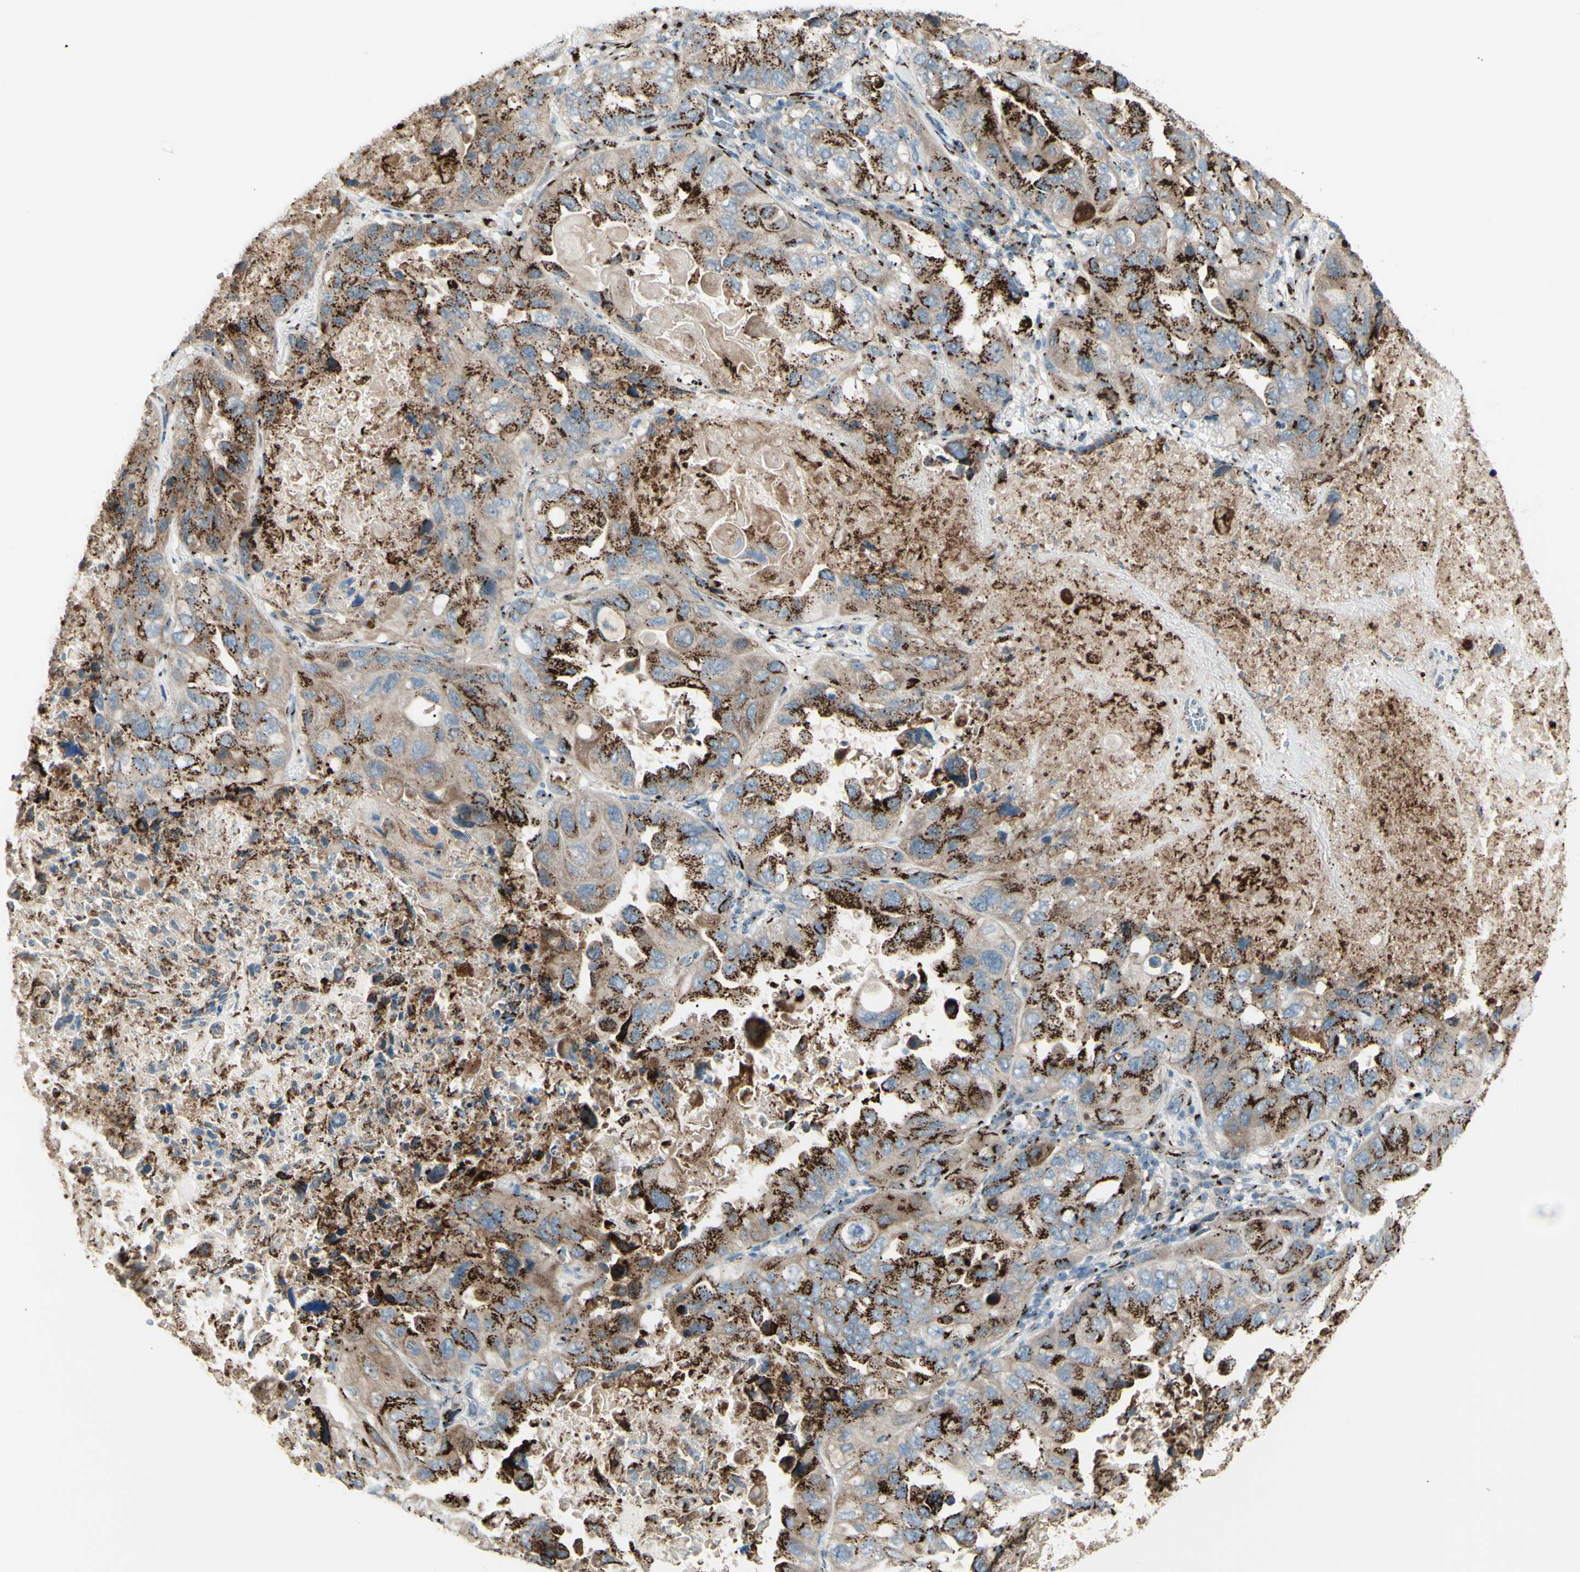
{"staining": {"intensity": "moderate", "quantity": ">75%", "location": "cytoplasmic/membranous"}, "tissue": "lung cancer", "cell_type": "Tumor cells", "image_type": "cancer", "snomed": [{"axis": "morphology", "description": "Squamous cell carcinoma, NOS"}, {"axis": "topography", "description": "Lung"}], "caption": "This image reveals lung cancer stained with IHC to label a protein in brown. The cytoplasmic/membranous of tumor cells show moderate positivity for the protein. Nuclei are counter-stained blue.", "gene": "BPNT2", "patient": {"sex": "female", "age": 73}}